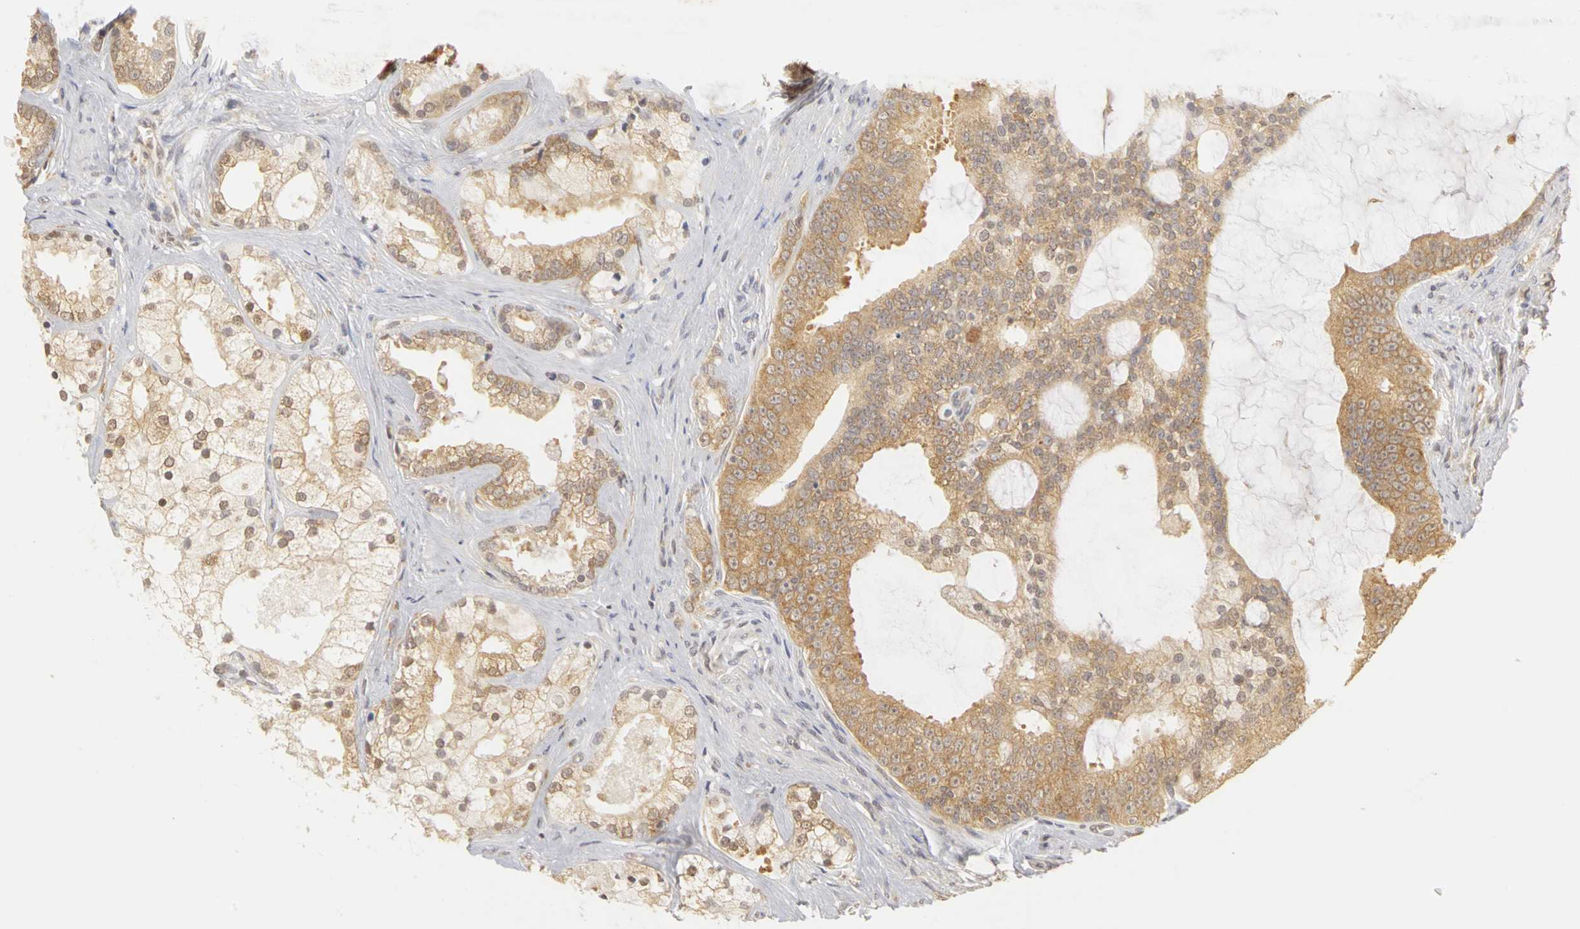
{"staining": {"intensity": "weak", "quantity": ">75%", "location": "cytoplasmic/membranous"}, "tissue": "prostate cancer", "cell_type": "Tumor cells", "image_type": "cancer", "snomed": [{"axis": "morphology", "description": "Adenocarcinoma, Low grade"}, {"axis": "topography", "description": "Prostate"}], "caption": "Immunohistochemical staining of prostate cancer shows low levels of weak cytoplasmic/membranous protein expression in approximately >75% of tumor cells.", "gene": "IRAK1", "patient": {"sex": "male", "age": 58}}